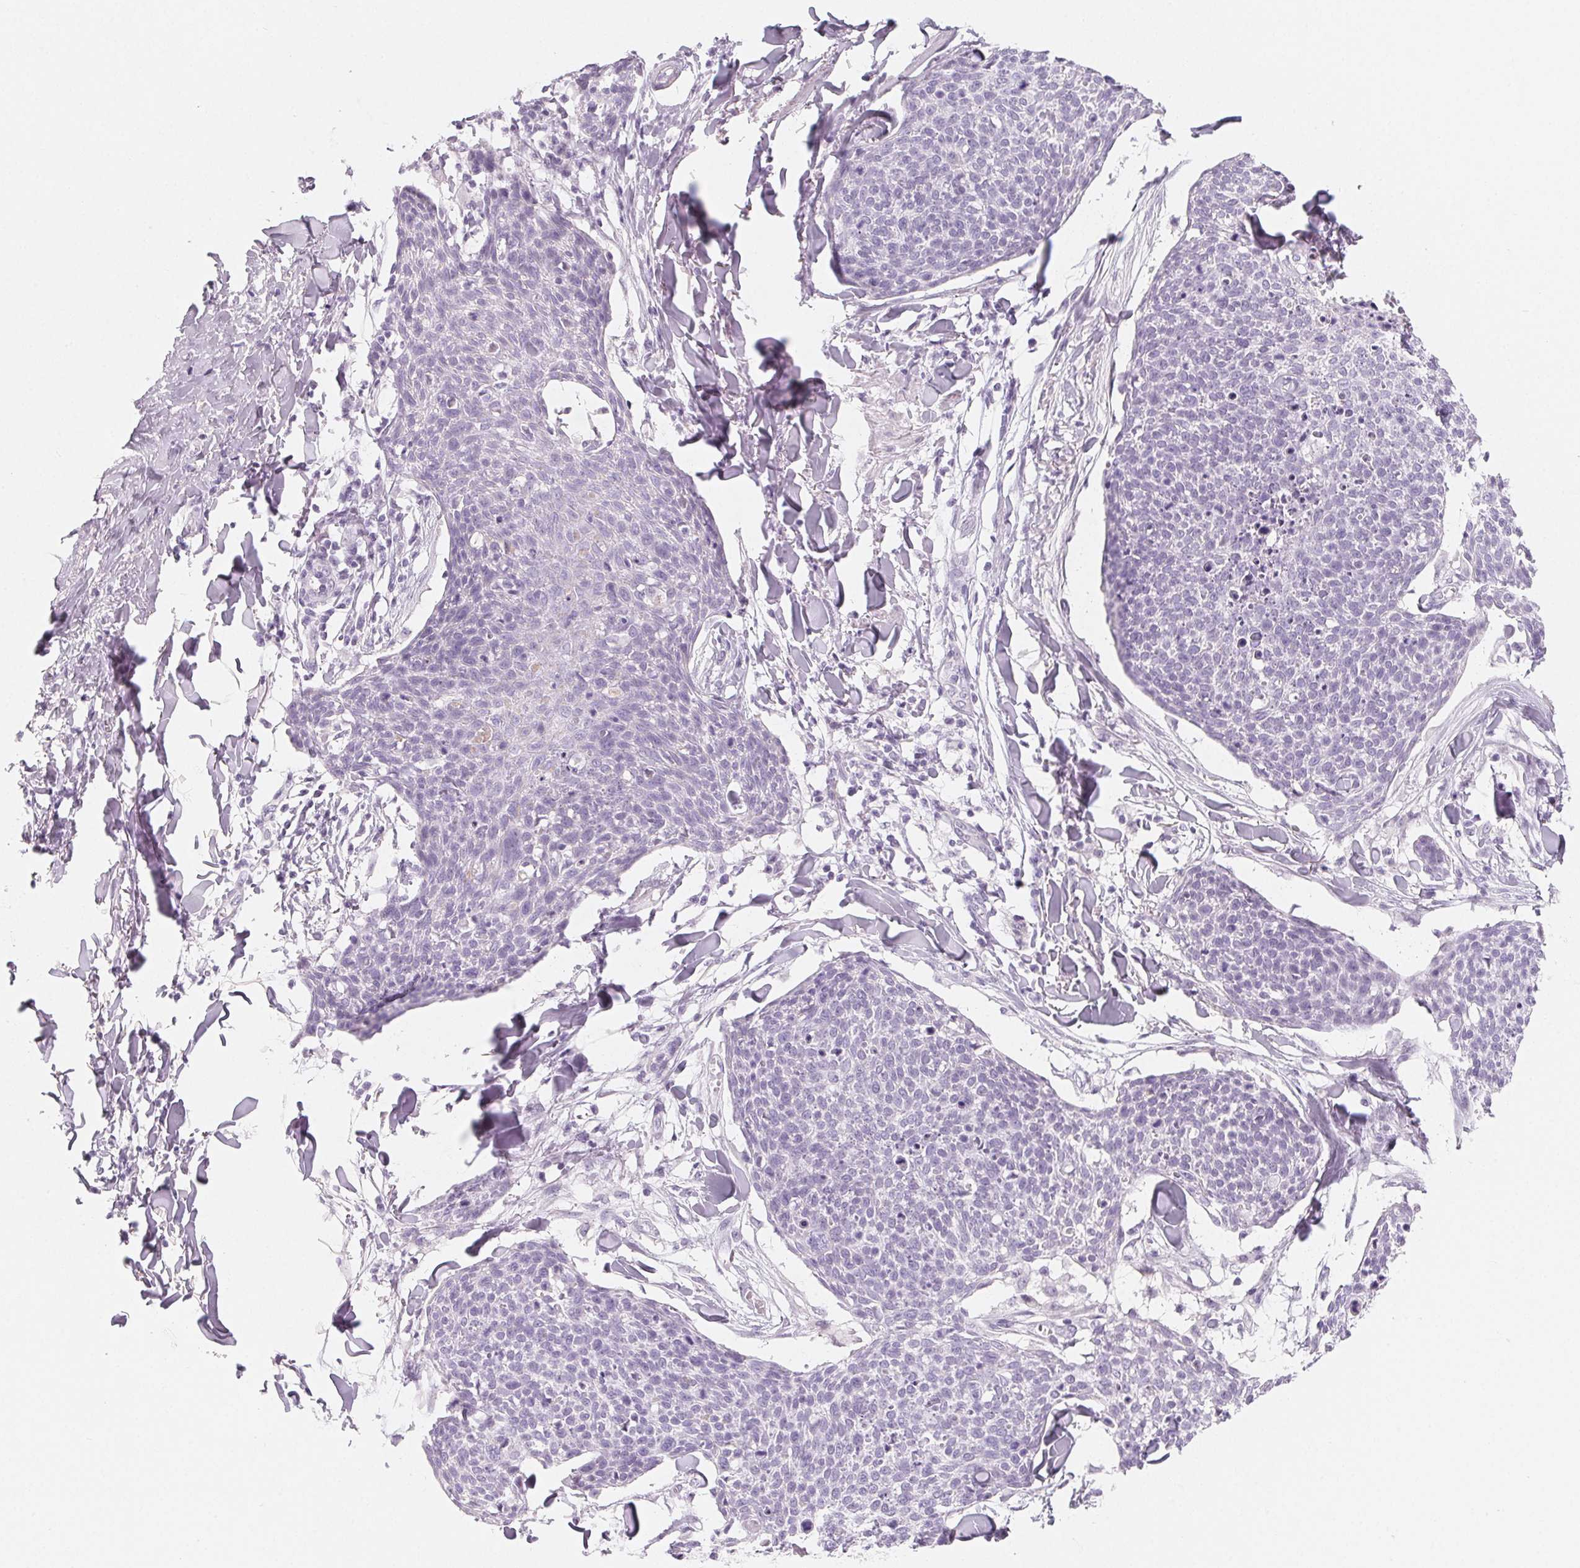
{"staining": {"intensity": "negative", "quantity": "none", "location": "none"}, "tissue": "skin cancer", "cell_type": "Tumor cells", "image_type": "cancer", "snomed": [{"axis": "morphology", "description": "Squamous cell carcinoma, NOS"}, {"axis": "topography", "description": "Skin"}, {"axis": "topography", "description": "Vulva"}], "caption": "This is an immunohistochemistry (IHC) histopathology image of human skin cancer (squamous cell carcinoma). There is no positivity in tumor cells.", "gene": "SH3GL2", "patient": {"sex": "female", "age": 75}}